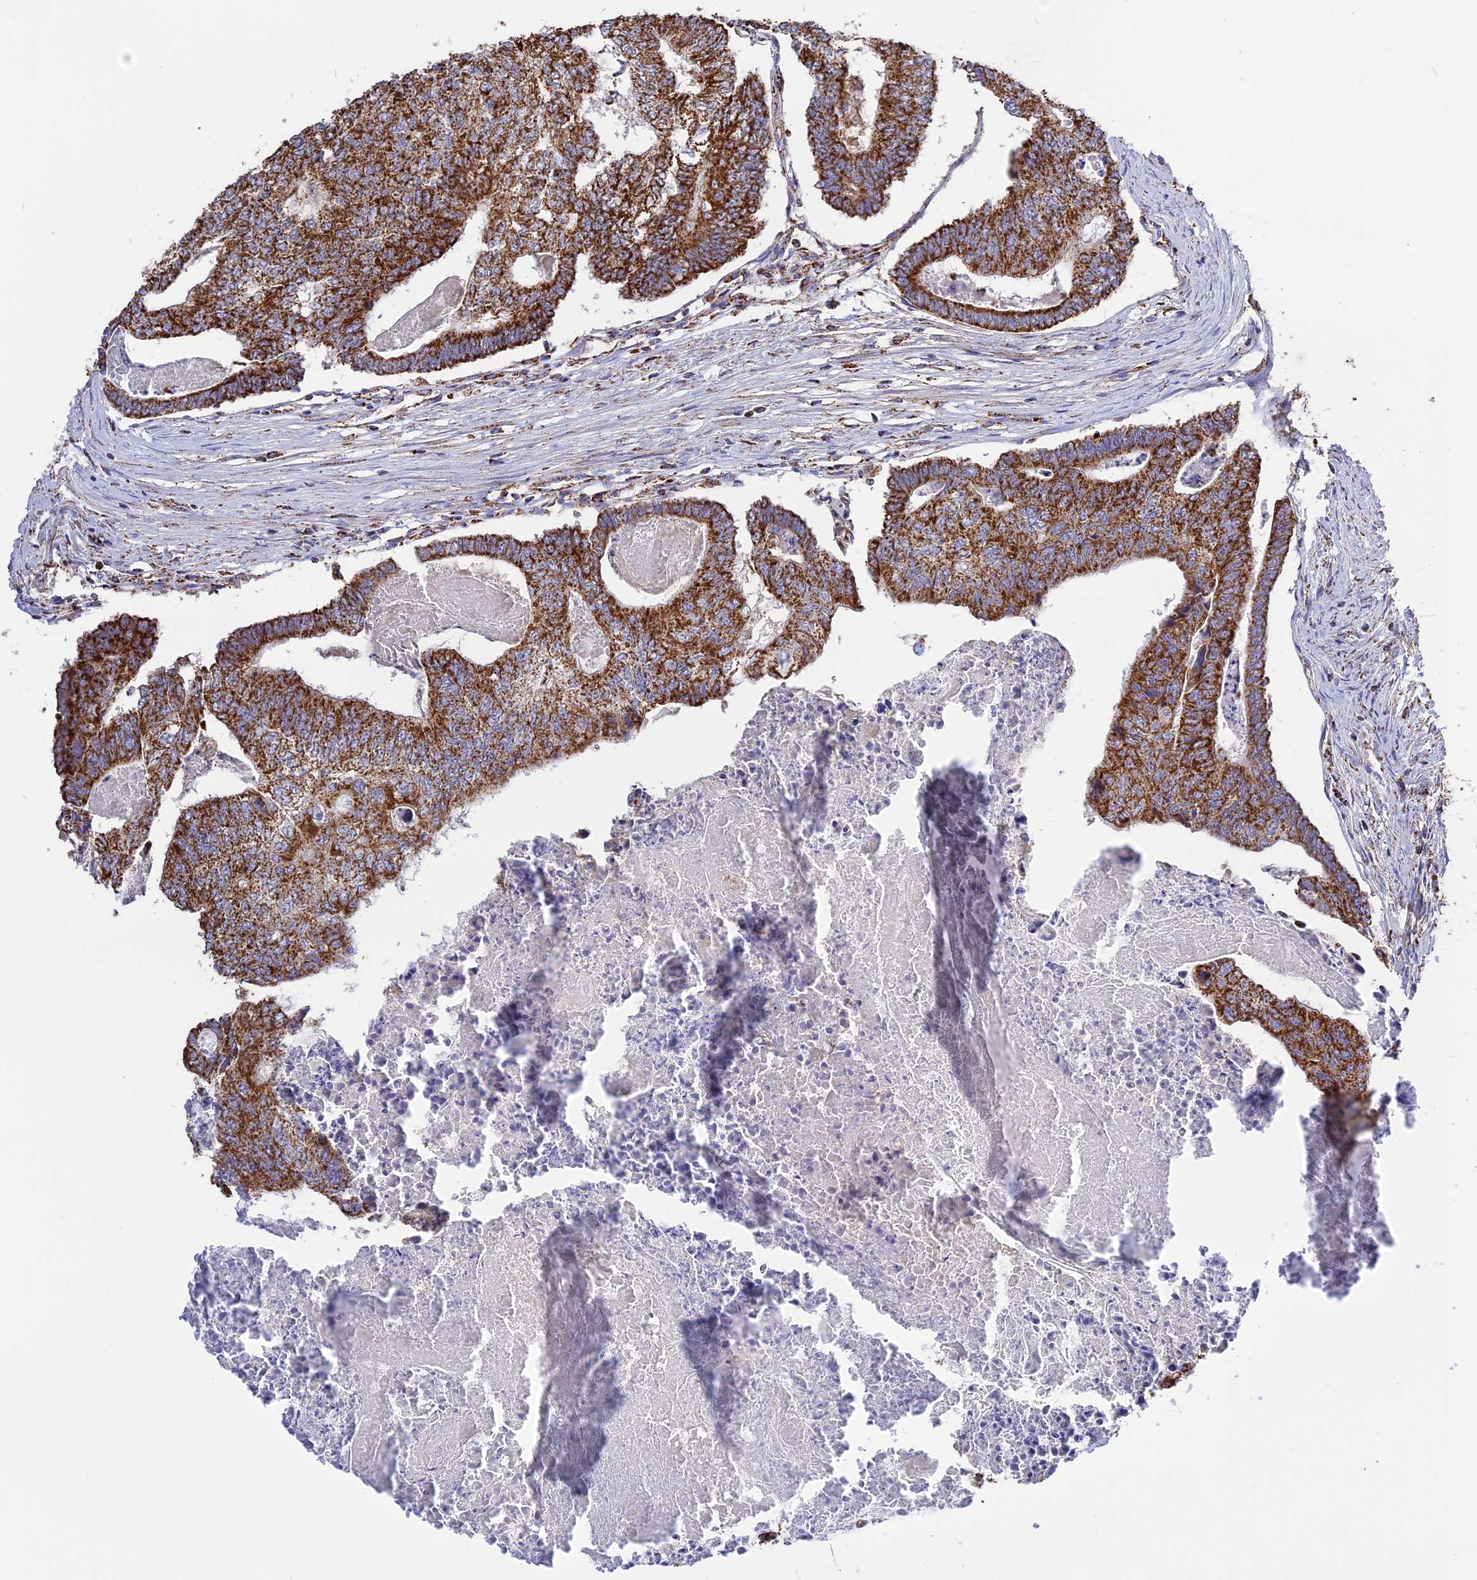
{"staining": {"intensity": "strong", "quantity": ">75%", "location": "cytoplasmic/membranous"}, "tissue": "colorectal cancer", "cell_type": "Tumor cells", "image_type": "cancer", "snomed": [{"axis": "morphology", "description": "Adenocarcinoma, NOS"}, {"axis": "topography", "description": "Colon"}], "caption": "DAB (3,3'-diaminobenzidine) immunohistochemical staining of human colorectal cancer shows strong cytoplasmic/membranous protein positivity in about >75% of tumor cells.", "gene": "TTC4", "patient": {"sex": "female", "age": 67}}